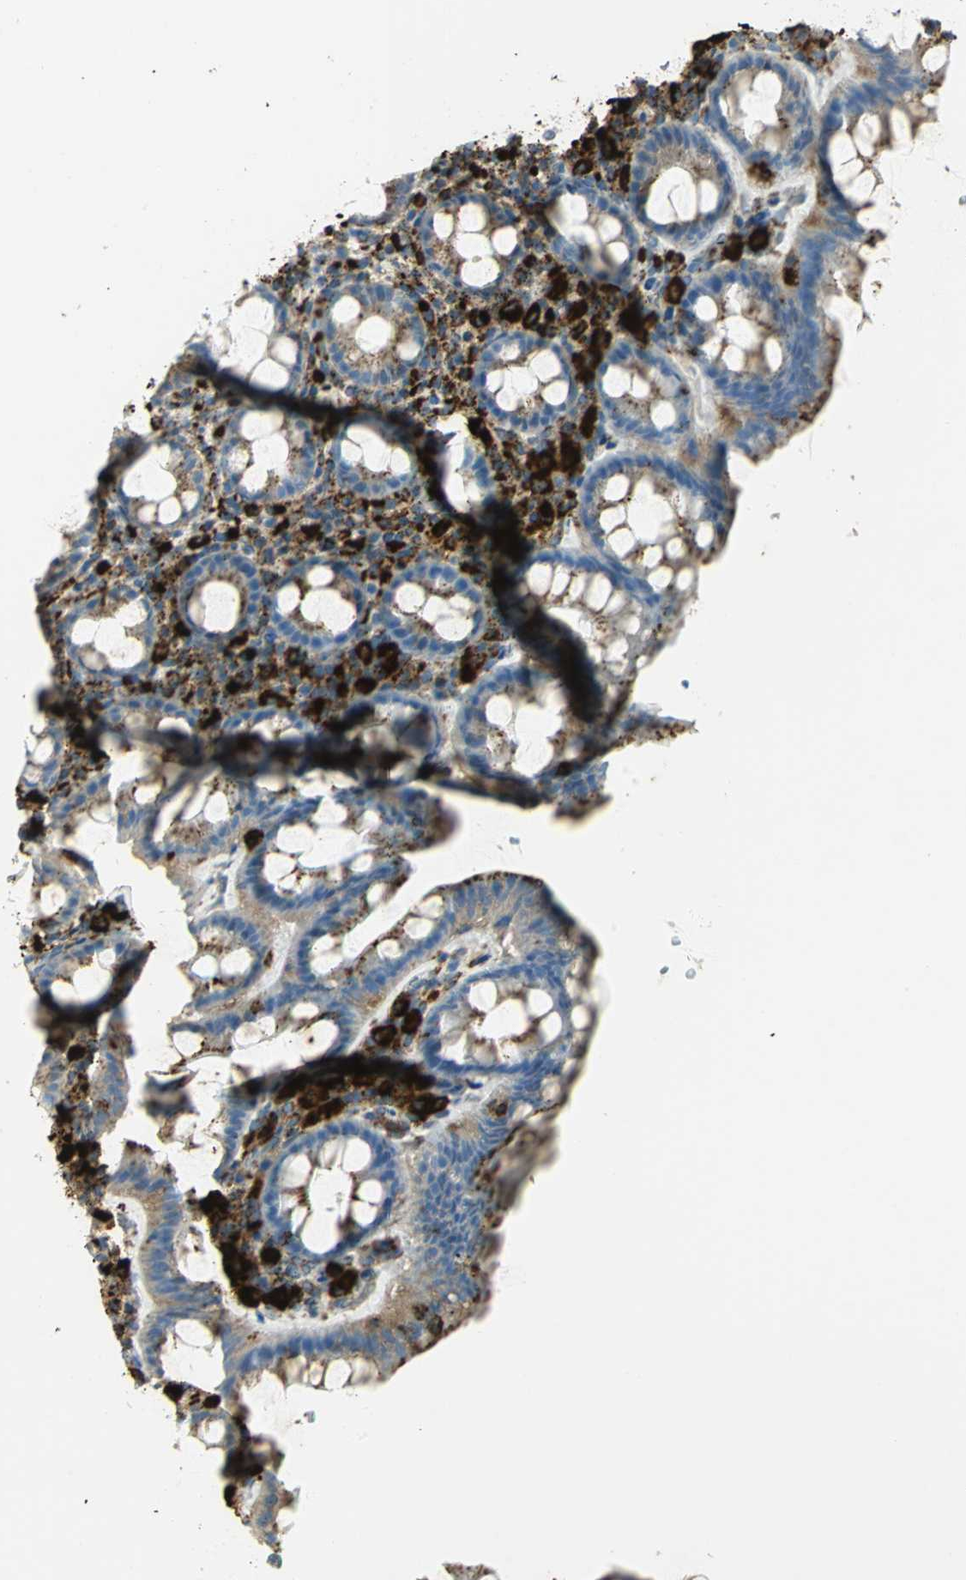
{"staining": {"intensity": "strong", "quantity": ">75%", "location": "cytoplasmic/membranous"}, "tissue": "rectum", "cell_type": "Glandular cells", "image_type": "normal", "snomed": [{"axis": "morphology", "description": "Normal tissue, NOS"}, {"axis": "topography", "description": "Rectum"}], "caption": "Glandular cells display strong cytoplasmic/membranous staining in about >75% of cells in benign rectum.", "gene": "ARSA", "patient": {"sex": "male", "age": 92}}